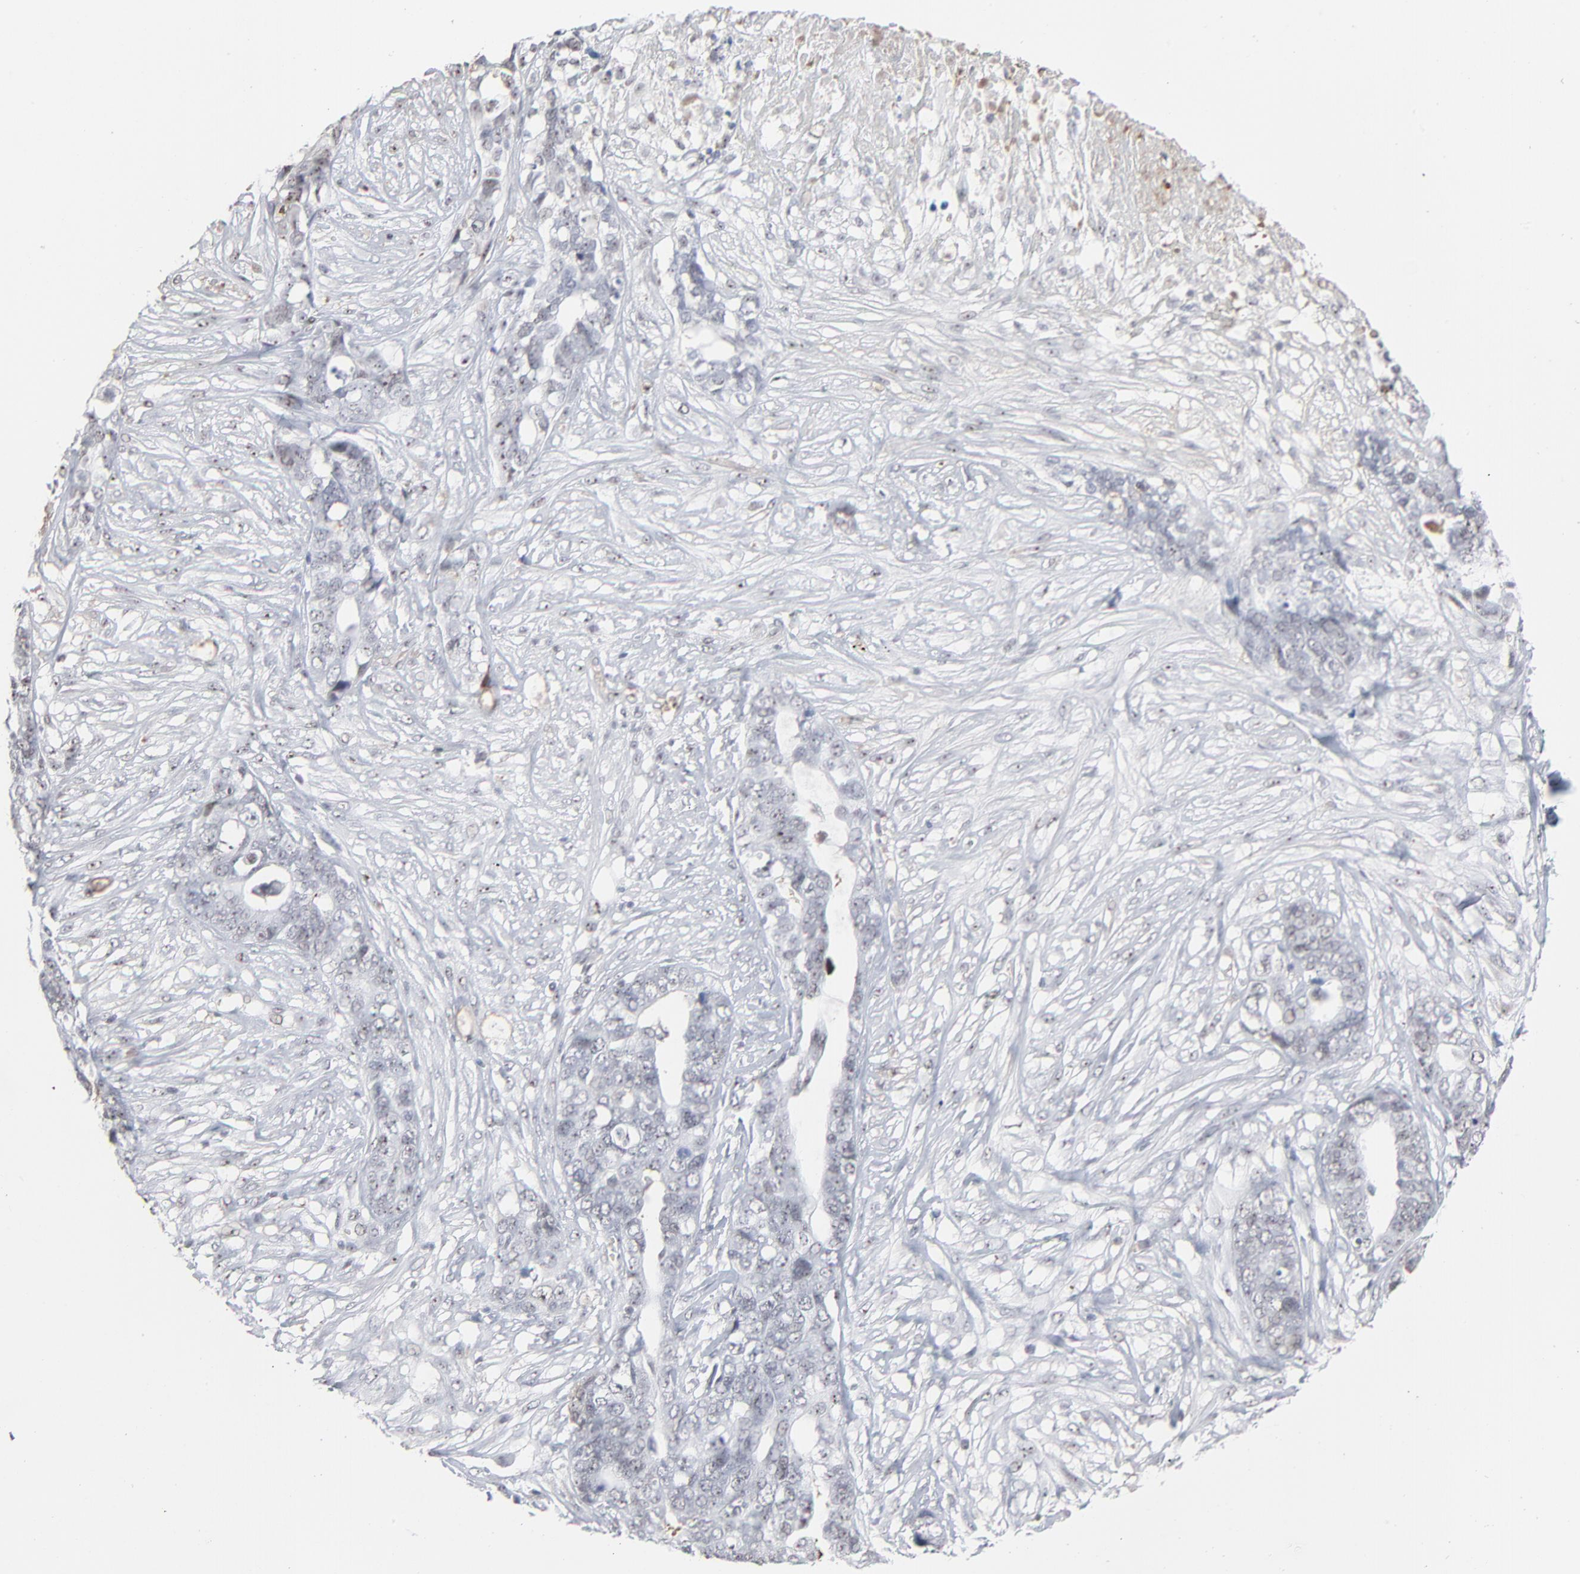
{"staining": {"intensity": "weak", "quantity": "25%-75%", "location": "nuclear"}, "tissue": "ovarian cancer", "cell_type": "Tumor cells", "image_type": "cancer", "snomed": [{"axis": "morphology", "description": "Normal tissue, NOS"}, {"axis": "morphology", "description": "Cystadenocarcinoma, serous, NOS"}, {"axis": "topography", "description": "Fallopian tube"}, {"axis": "topography", "description": "Ovary"}], "caption": "Ovarian cancer stained with a brown dye shows weak nuclear positive expression in about 25%-75% of tumor cells.", "gene": "MPHOSPH6", "patient": {"sex": "female", "age": 56}}